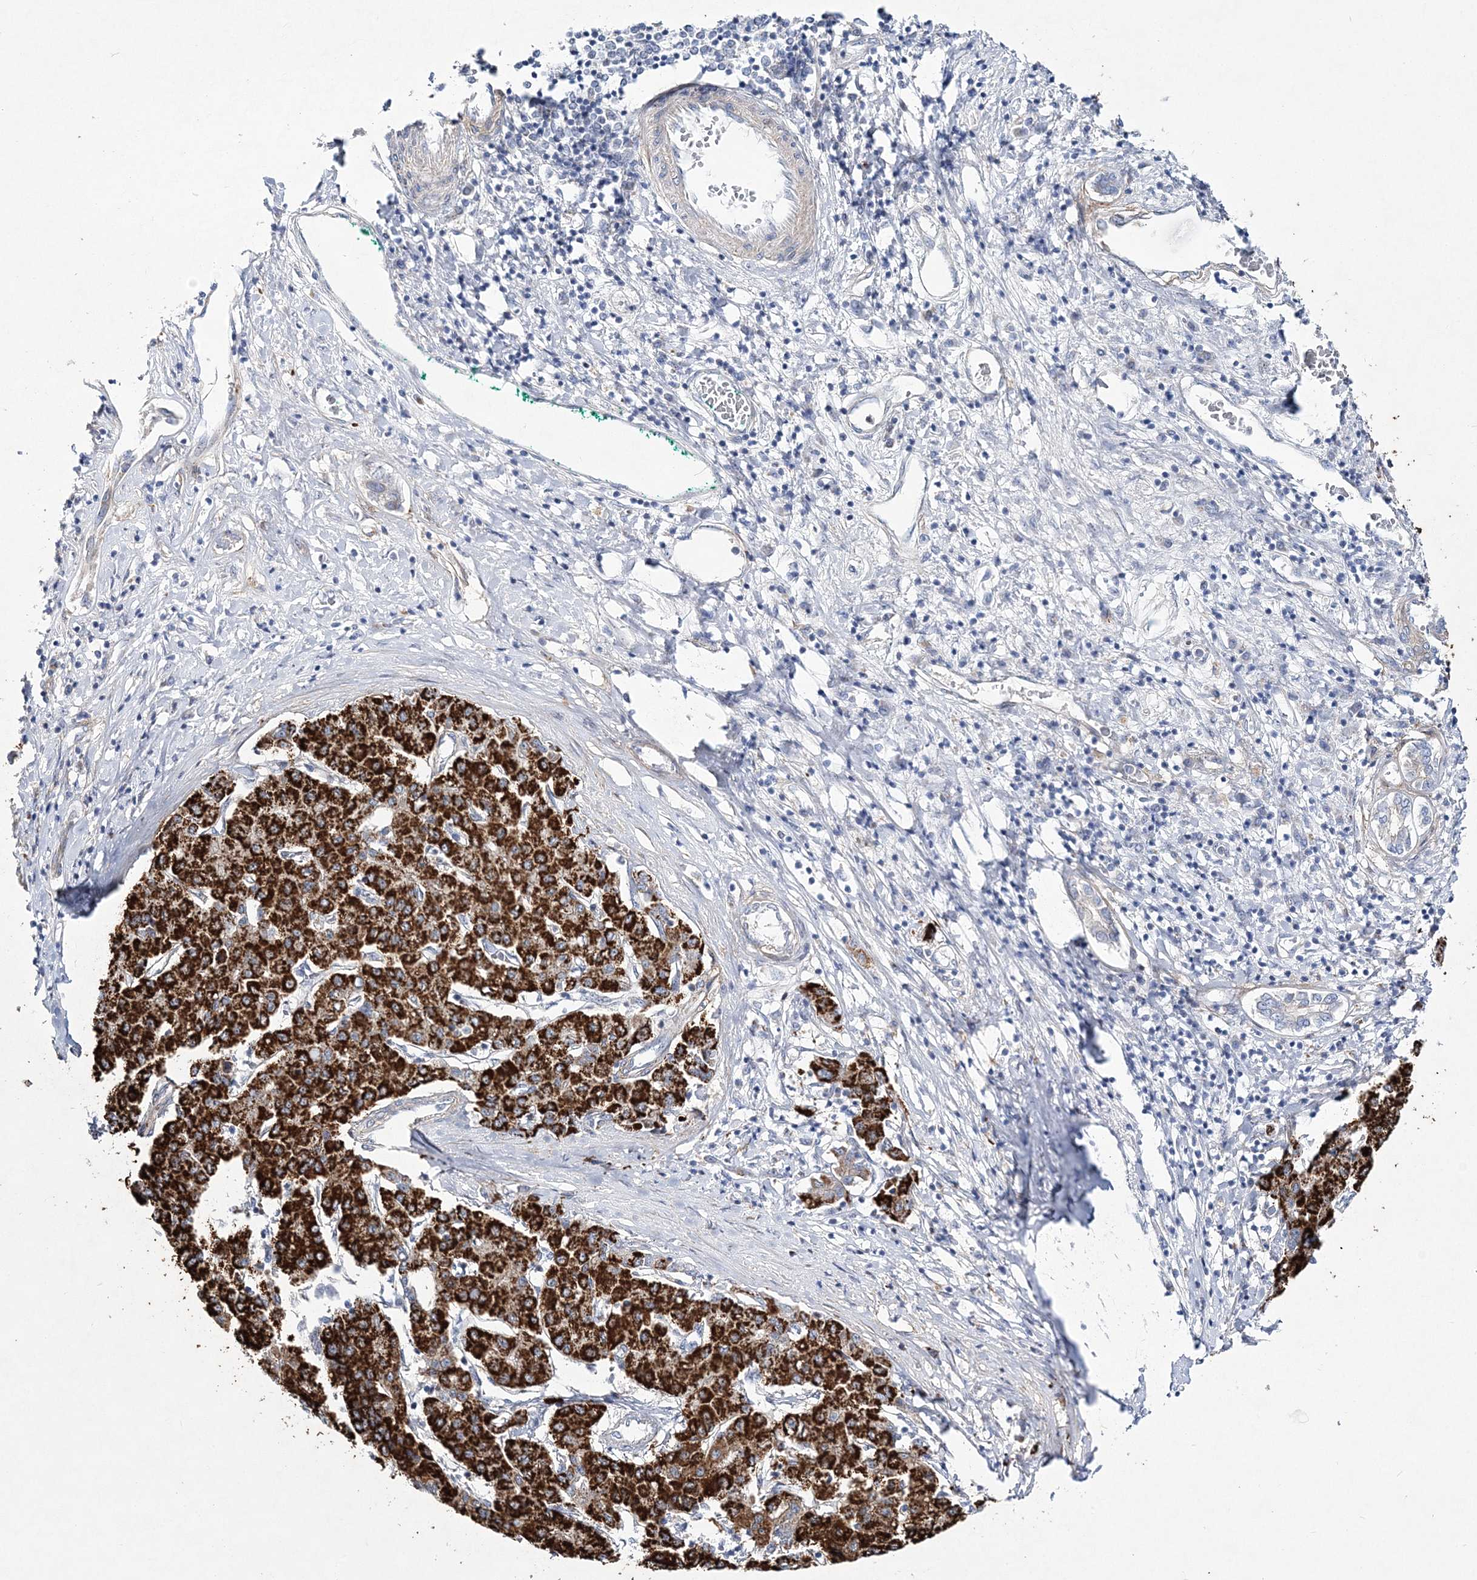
{"staining": {"intensity": "strong", "quantity": ">75%", "location": "cytoplasmic/membranous"}, "tissue": "liver cancer", "cell_type": "Tumor cells", "image_type": "cancer", "snomed": [{"axis": "morphology", "description": "Carcinoma, Hepatocellular, NOS"}, {"axis": "topography", "description": "Liver"}], "caption": "The immunohistochemical stain labels strong cytoplasmic/membranous positivity in tumor cells of hepatocellular carcinoma (liver) tissue.", "gene": "ANO1", "patient": {"sex": "male", "age": 65}}